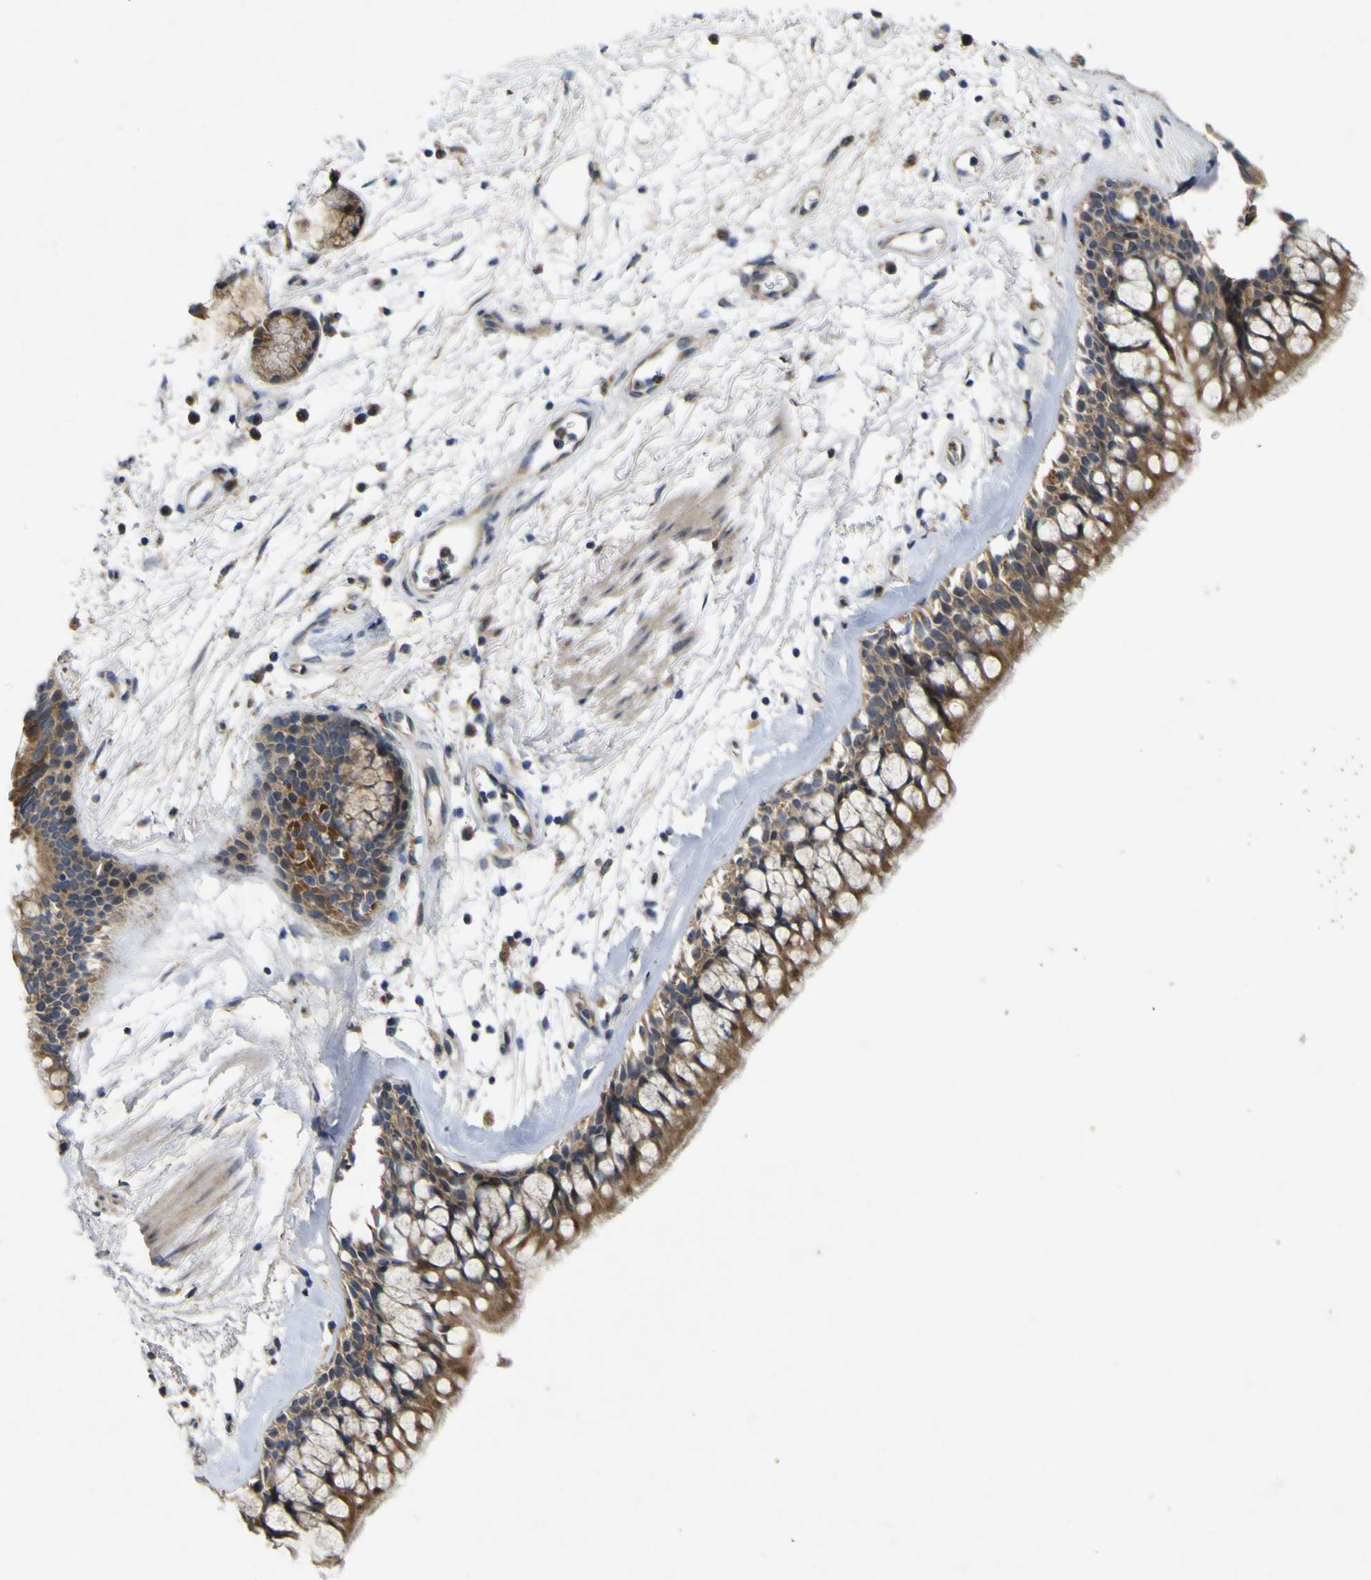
{"staining": {"intensity": "moderate", "quantity": ">75%", "location": "cytoplasmic/membranous"}, "tissue": "bronchus", "cell_type": "Respiratory epithelial cells", "image_type": "normal", "snomed": [{"axis": "morphology", "description": "Normal tissue, NOS"}, {"axis": "morphology", "description": "Adenocarcinoma, NOS"}, {"axis": "topography", "description": "Bronchus"}, {"axis": "topography", "description": "Lung"}], "caption": "Bronchus was stained to show a protein in brown. There is medium levels of moderate cytoplasmic/membranous staining in about >75% of respiratory epithelial cells. (DAB (3,3'-diaminobenzidine) IHC, brown staining for protein, blue staining for nuclei).", "gene": "IRAK2", "patient": {"sex": "female", "age": 54}}